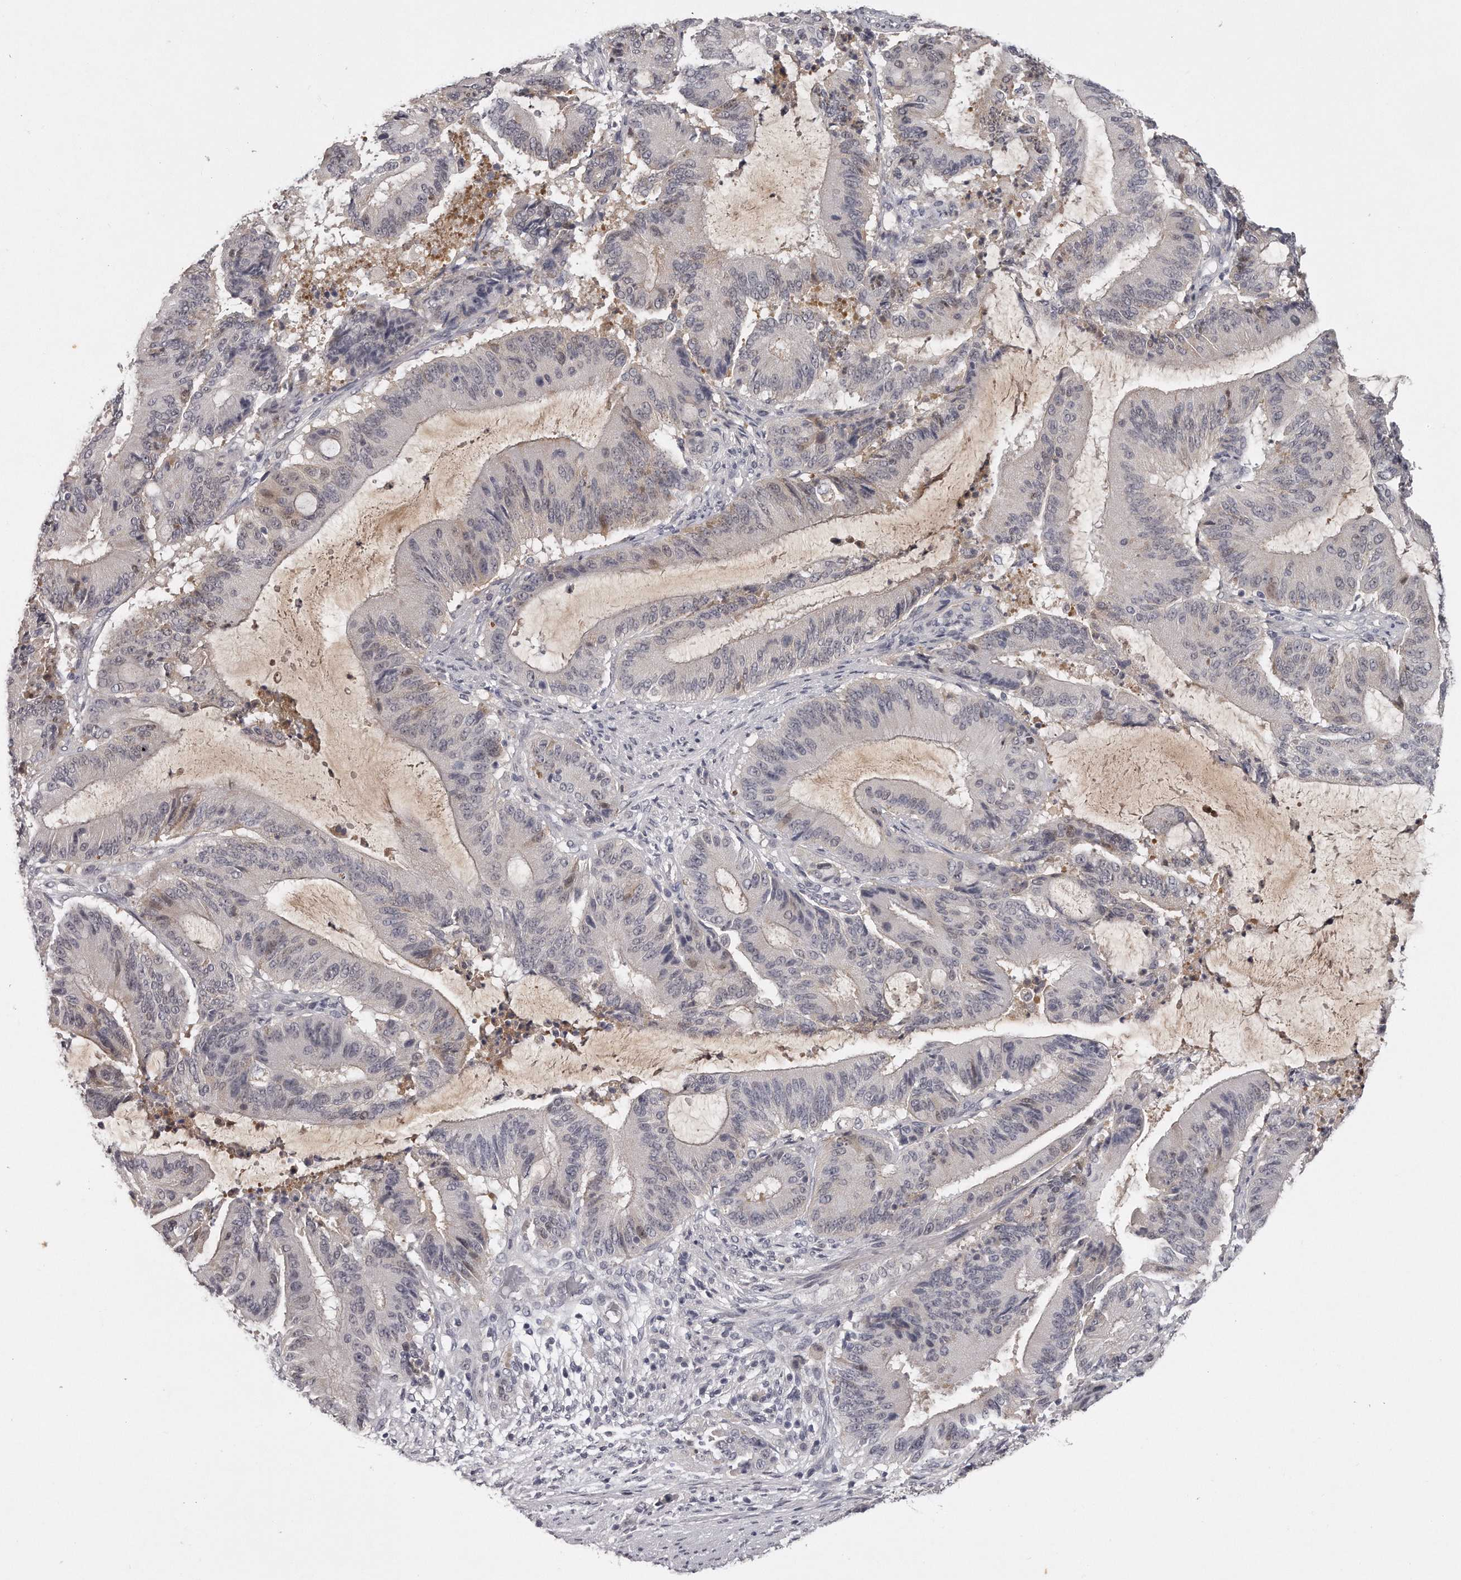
{"staining": {"intensity": "weak", "quantity": "<25%", "location": "nuclear"}, "tissue": "liver cancer", "cell_type": "Tumor cells", "image_type": "cancer", "snomed": [{"axis": "morphology", "description": "Normal tissue, NOS"}, {"axis": "morphology", "description": "Cholangiocarcinoma"}, {"axis": "topography", "description": "Liver"}, {"axis": "topography", "description": "Peripheral nerve tissue"}], "caption": "An image of human liver cholangiocarcinoma is negative for staining in tumor cells.", "gene": "GGCT", "patient": {"sex": "female", "age": 73}}